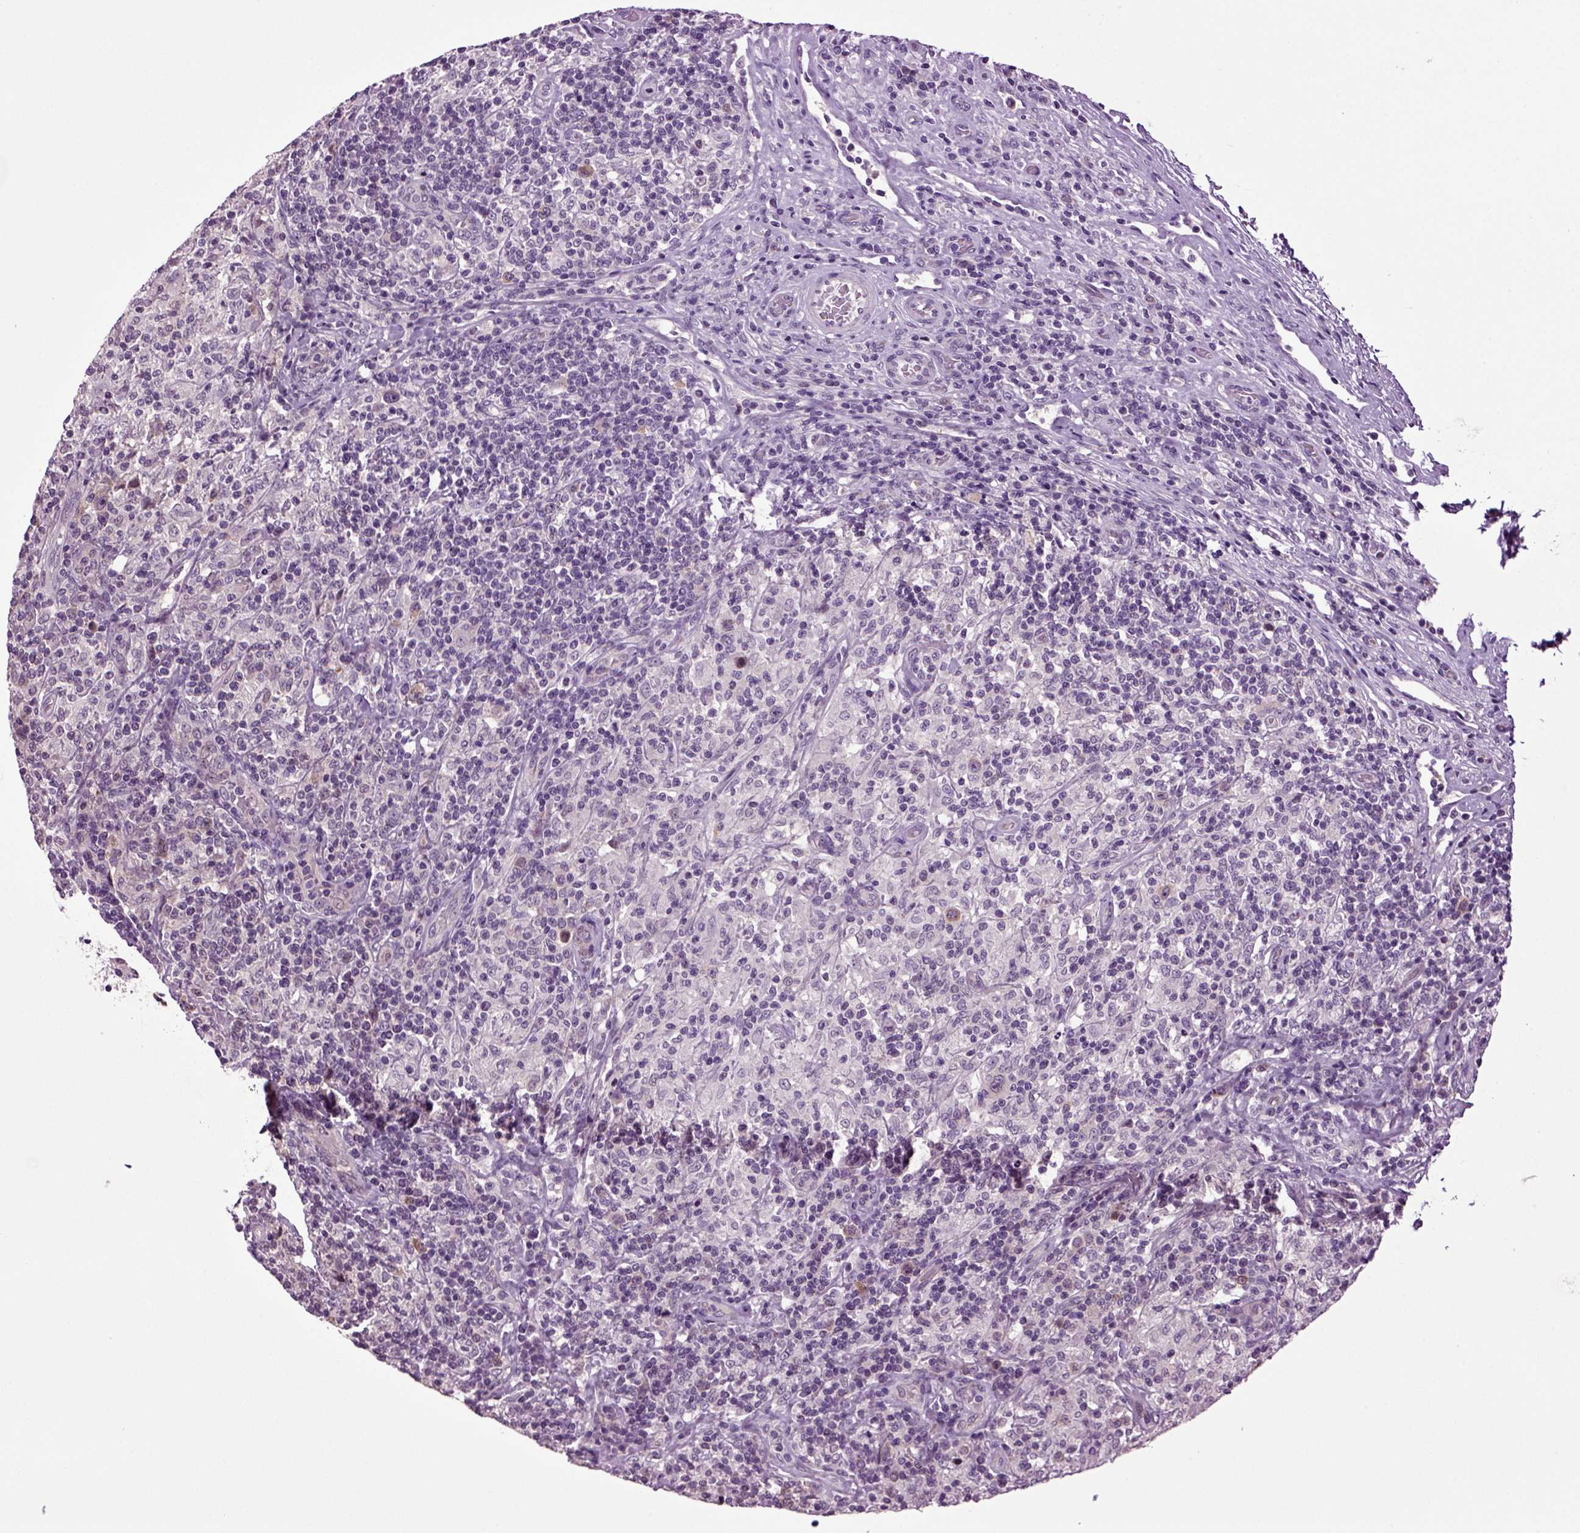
{"staining": {"intensity": "negative", "quantity": "none", "location": "none"}, "tissue": "lymphoma", "cell_type": "Tumor cells", "image_type": "cancer", "snomed": [{"axis": "morphology", "description": "Hodgkin's disease, NOS"}, {"axis": "topography", "description": "Lymph node"}], "caption": "This is an immunohistochemistry micrograph of lymphoma. There is no staining in tumor cells.", "gene": "PLCH2", "patient": {"sex": "male", "age": 70}}